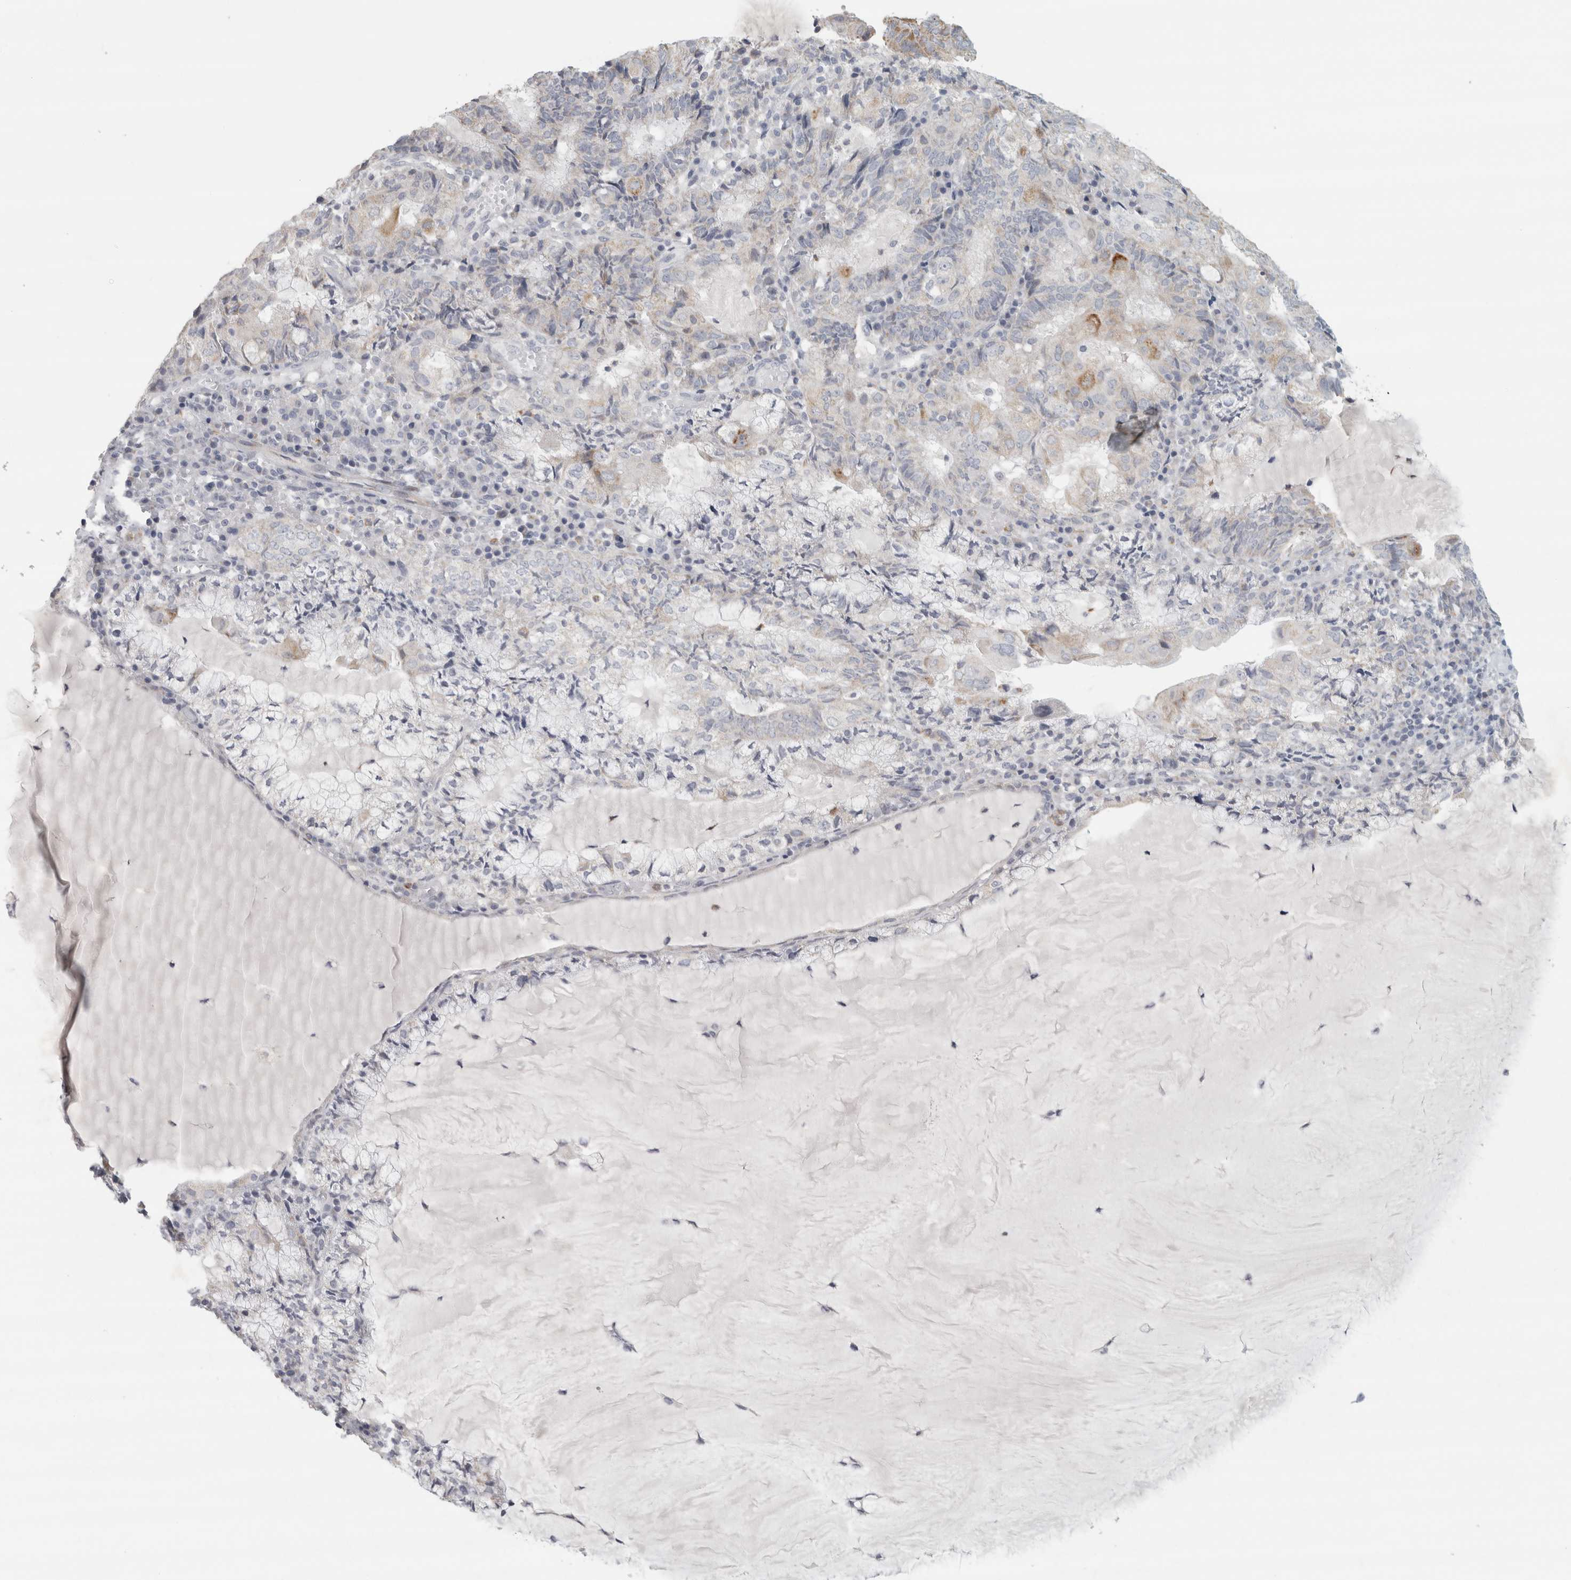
{"staining": {"intensity": "negative", "quantity": "none", "location": "none"}, "tissue": "endometrial cancer", "cell_type": "Tumor cells", "image_type": "cancer", "snomed": [{"axis": "morphology", "description": "Adenocarcinoma, NOS"}, {"axis": "topography", "description": "Endometrium"}], "caption": "A photomicrograph of human endometrial cancer is negative for staining in tumor cells.", "gene": "PTPRN2", "patient": {"sex": "female", "age": 81}}